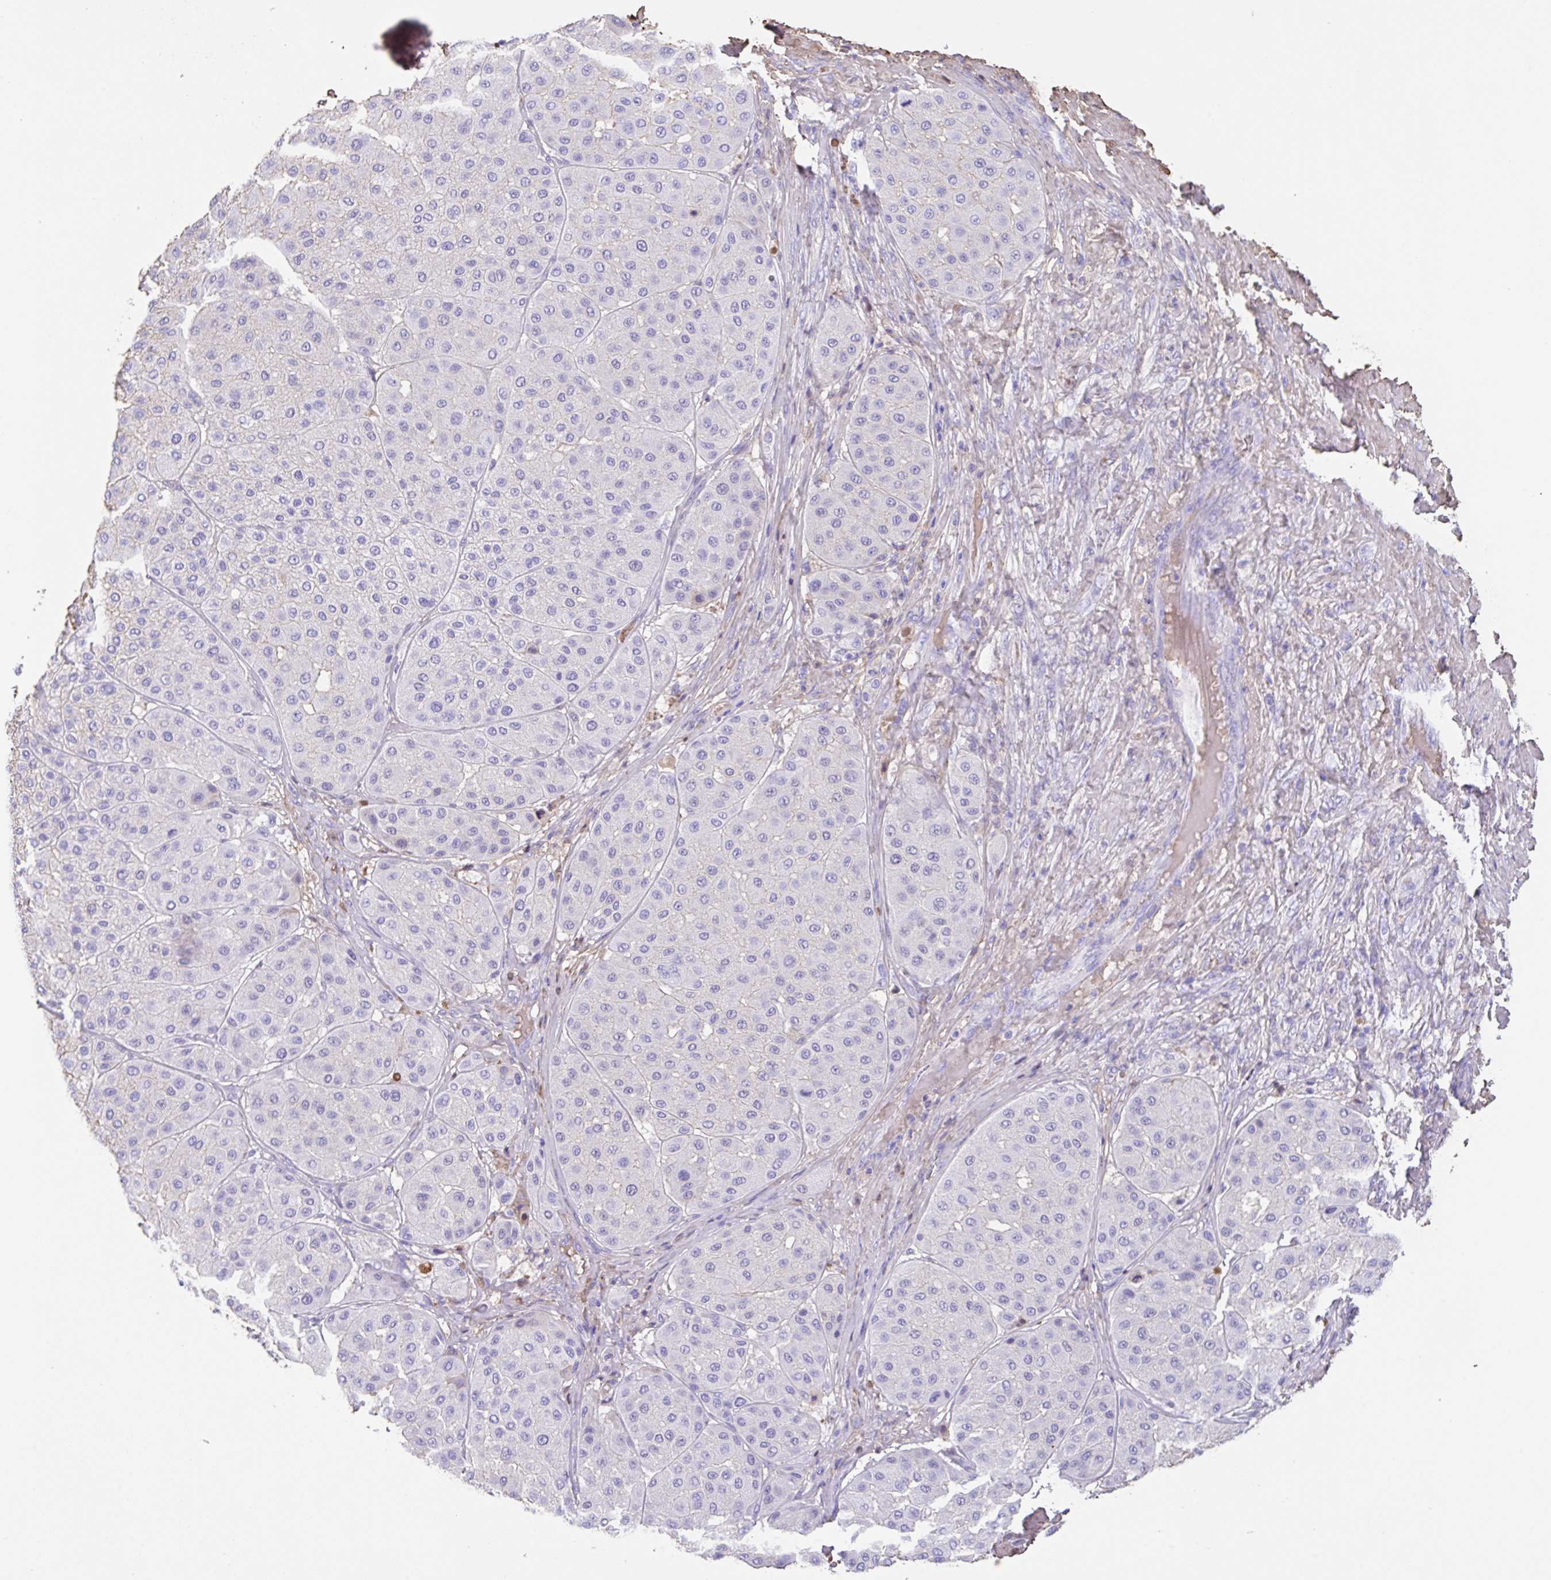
{"staining": {"intensity": "negative", "quantity": "none", "location": "none"}, "tissue": "melanoma", "cell_type": "Tumor cells", "image_type": "cancer", "snomed": [{"axis": "morphology", "description": "Malignant melanoma, Metastatic site"}, {"axis": "topography", "description": "Smooth muscle"}], "caption": "Immunohistochemical staining of malignant melanoma (metastatic site) demonstrates no significant positivity in tumor cells.", "gene": "HOXC12", "patient": {"sex": "male", "age": 41}}